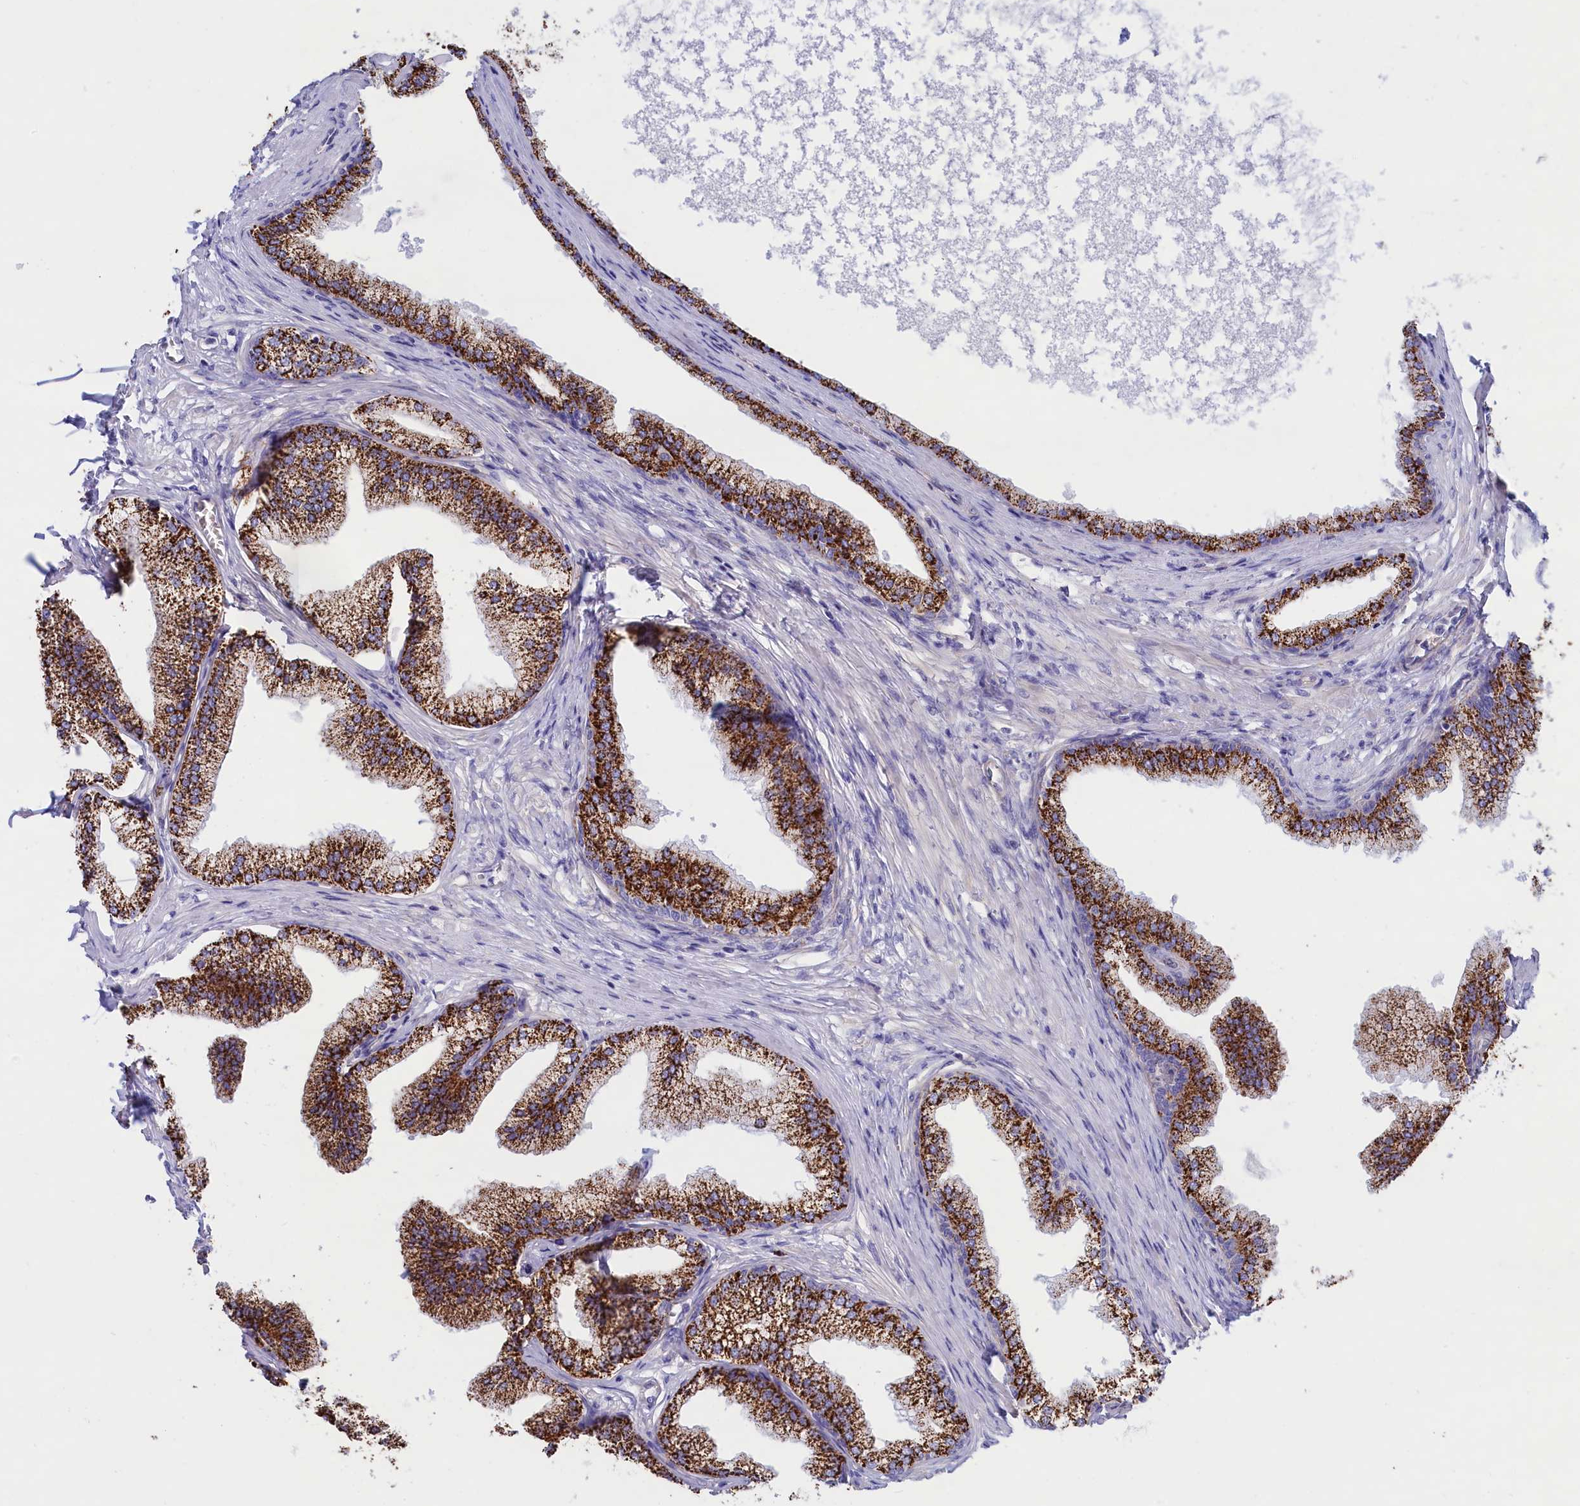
{"staining": {"intensity": "strong", "quantity": ">75%", "location": "cytoplasmic/membranous"}, "tissue": "prostate", "cell_type": "Glandular cells", "image_type": "normal", "snomed": [{"axis": "morphology", "description": "Normal tissue, NOS"}, {"axis": "morphology", "description": "Urothelial carcinoma, Low grade"}, {"axis": "topography", "description": "Urinary bladder"}, {"axis": "topography", "description": "Prostate"}], "caption": "Strong cytoplasmic/membranous protein staining is present in about >75% of glandular cells in prostate.", "gene": "ABCC12", "patient": {"sex": "male", "age": 60}}